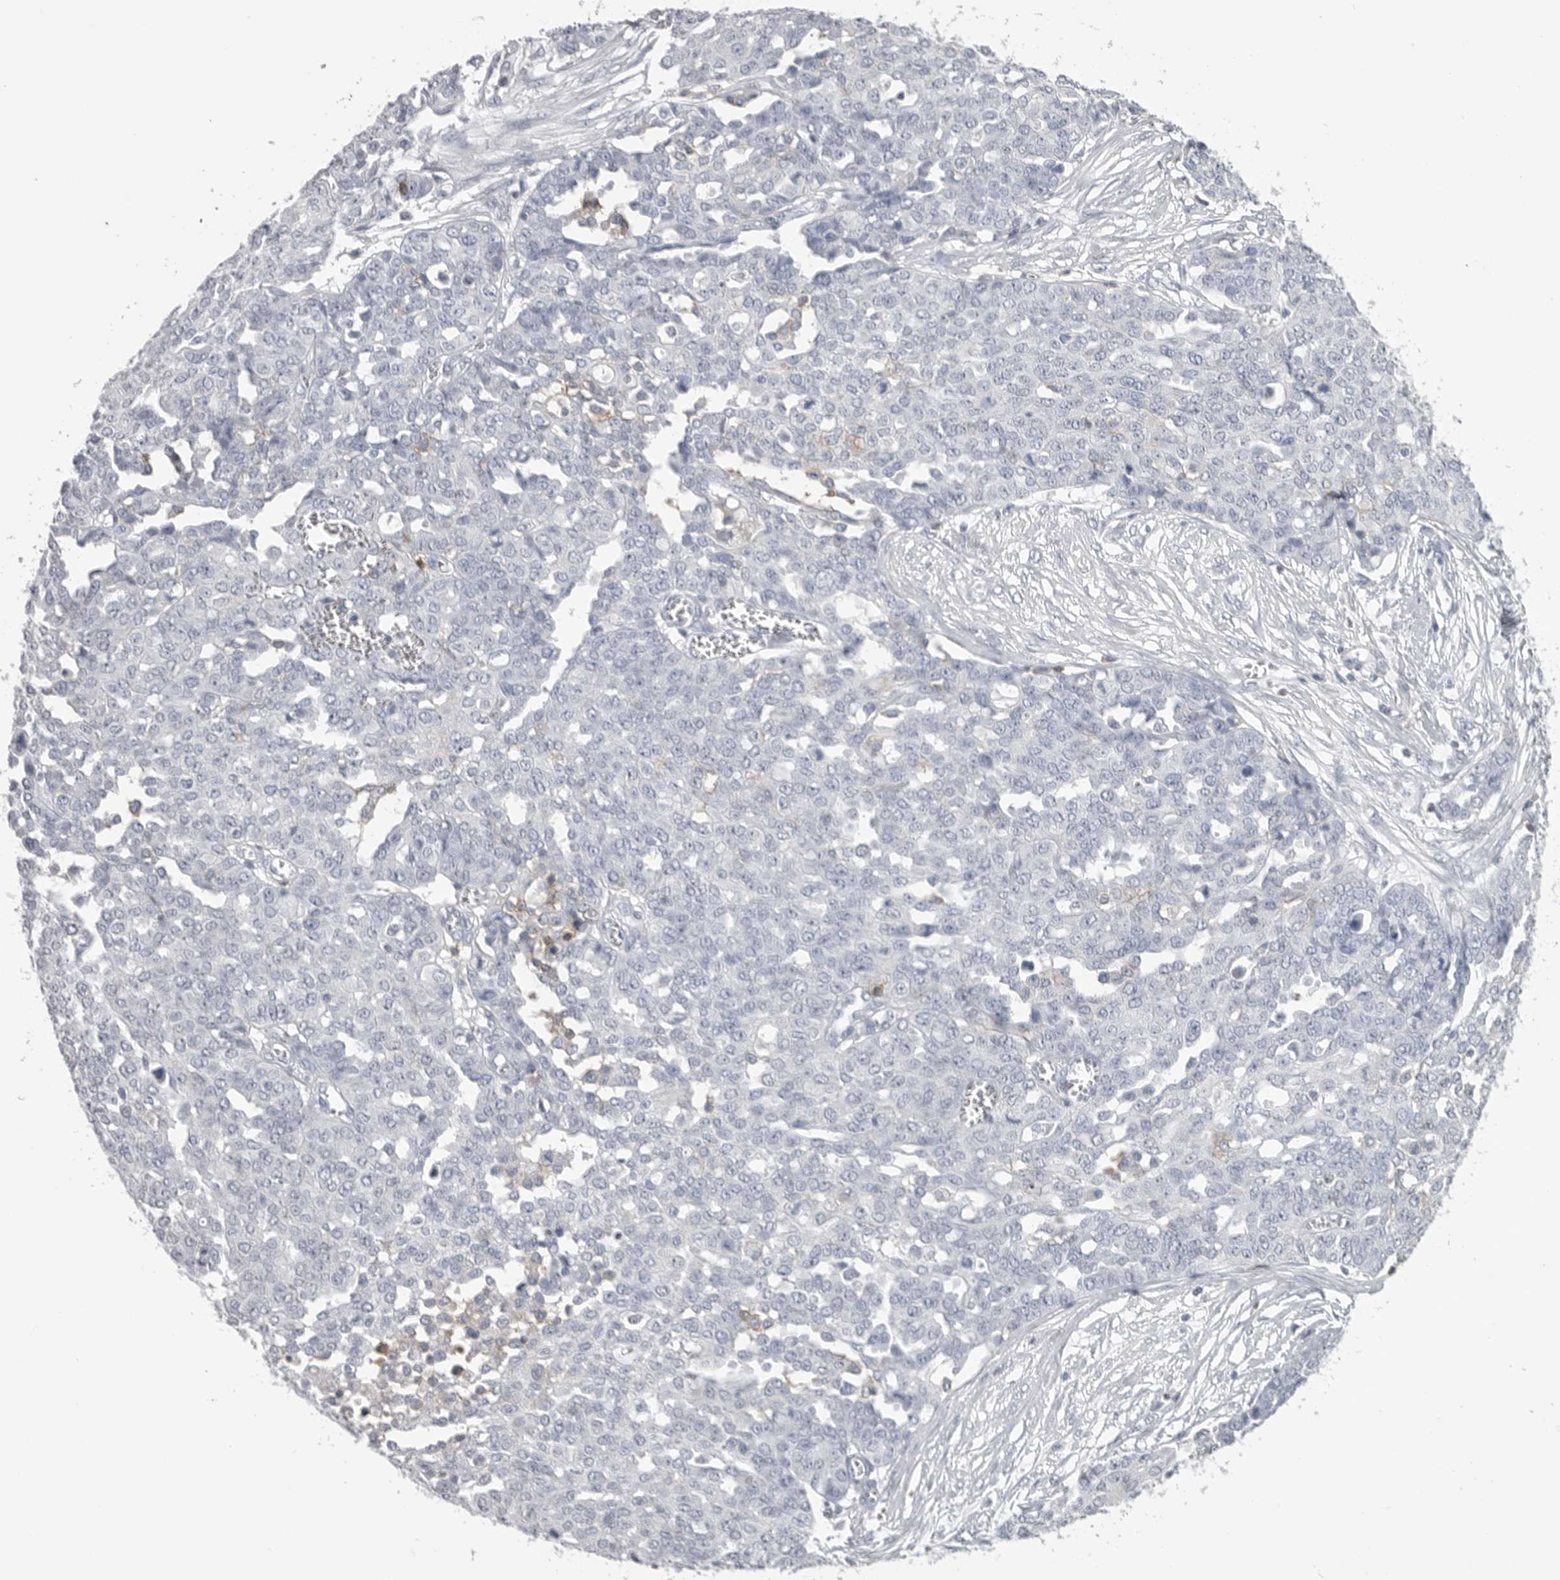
{"staining": {"intensity": "negative", "quantity": "none", "location": "none"}, "tissue": "ovarian cancer", "cell_type": "Tumor cells", "image_type": "cancer", "snomed": [{"axis": "morphology", "description": "Cystadenocarcinoma, serous, NOS"}, {"axis": "topography", "description": "Soft tissue"}, {"axis": "topography", "description": "Ovary"}], "caption": "Immunohistochemistry image of neoplastic tissue: human ovarian cancer stained with DAB (3,3'-diaminobenzidine) shows no significant protein staining in tumor cells.", "gene": "ITGAL", "patient": {"sex": "female", "age": 57}}